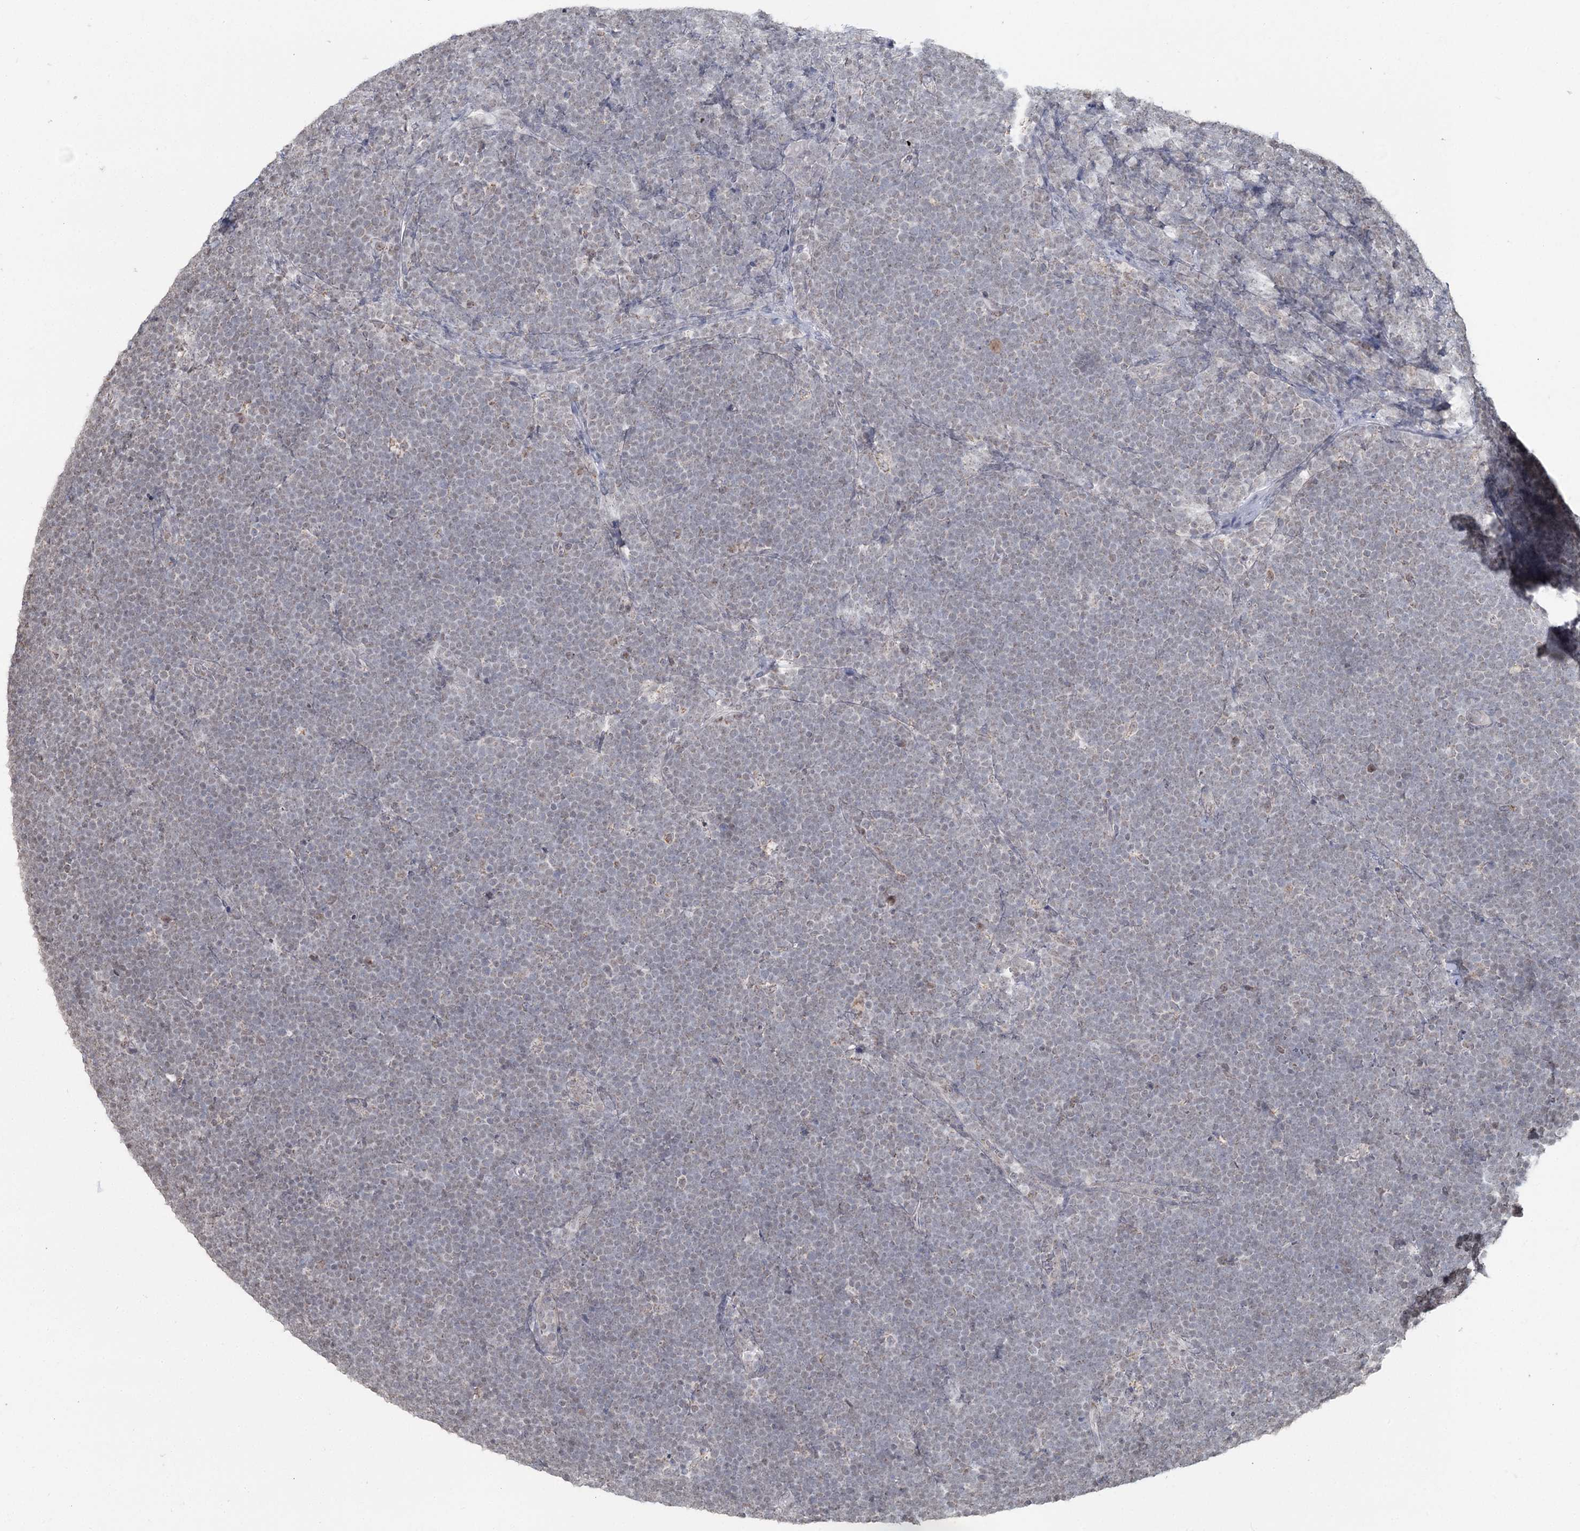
{"staining": {"intensity": "negative", "quantity": "none", "location": "none"}, "tissue": "lymphoma", "cell_type": "Tumor cells", "image_type": "cancer", "snomed": [{"axis": "morphology", "description": "Malignant lymphoma, non-Hodgkin's type, High grade"}, {"axis": "topography", "description": "Lymph node"}], "caption": "Human lymphoma stained for a protein using immunohistochemistry (IHC) displays no positivity in tumor cells.", "gene": "PDHX", "patient": {"sex": "male", "age": 13}}